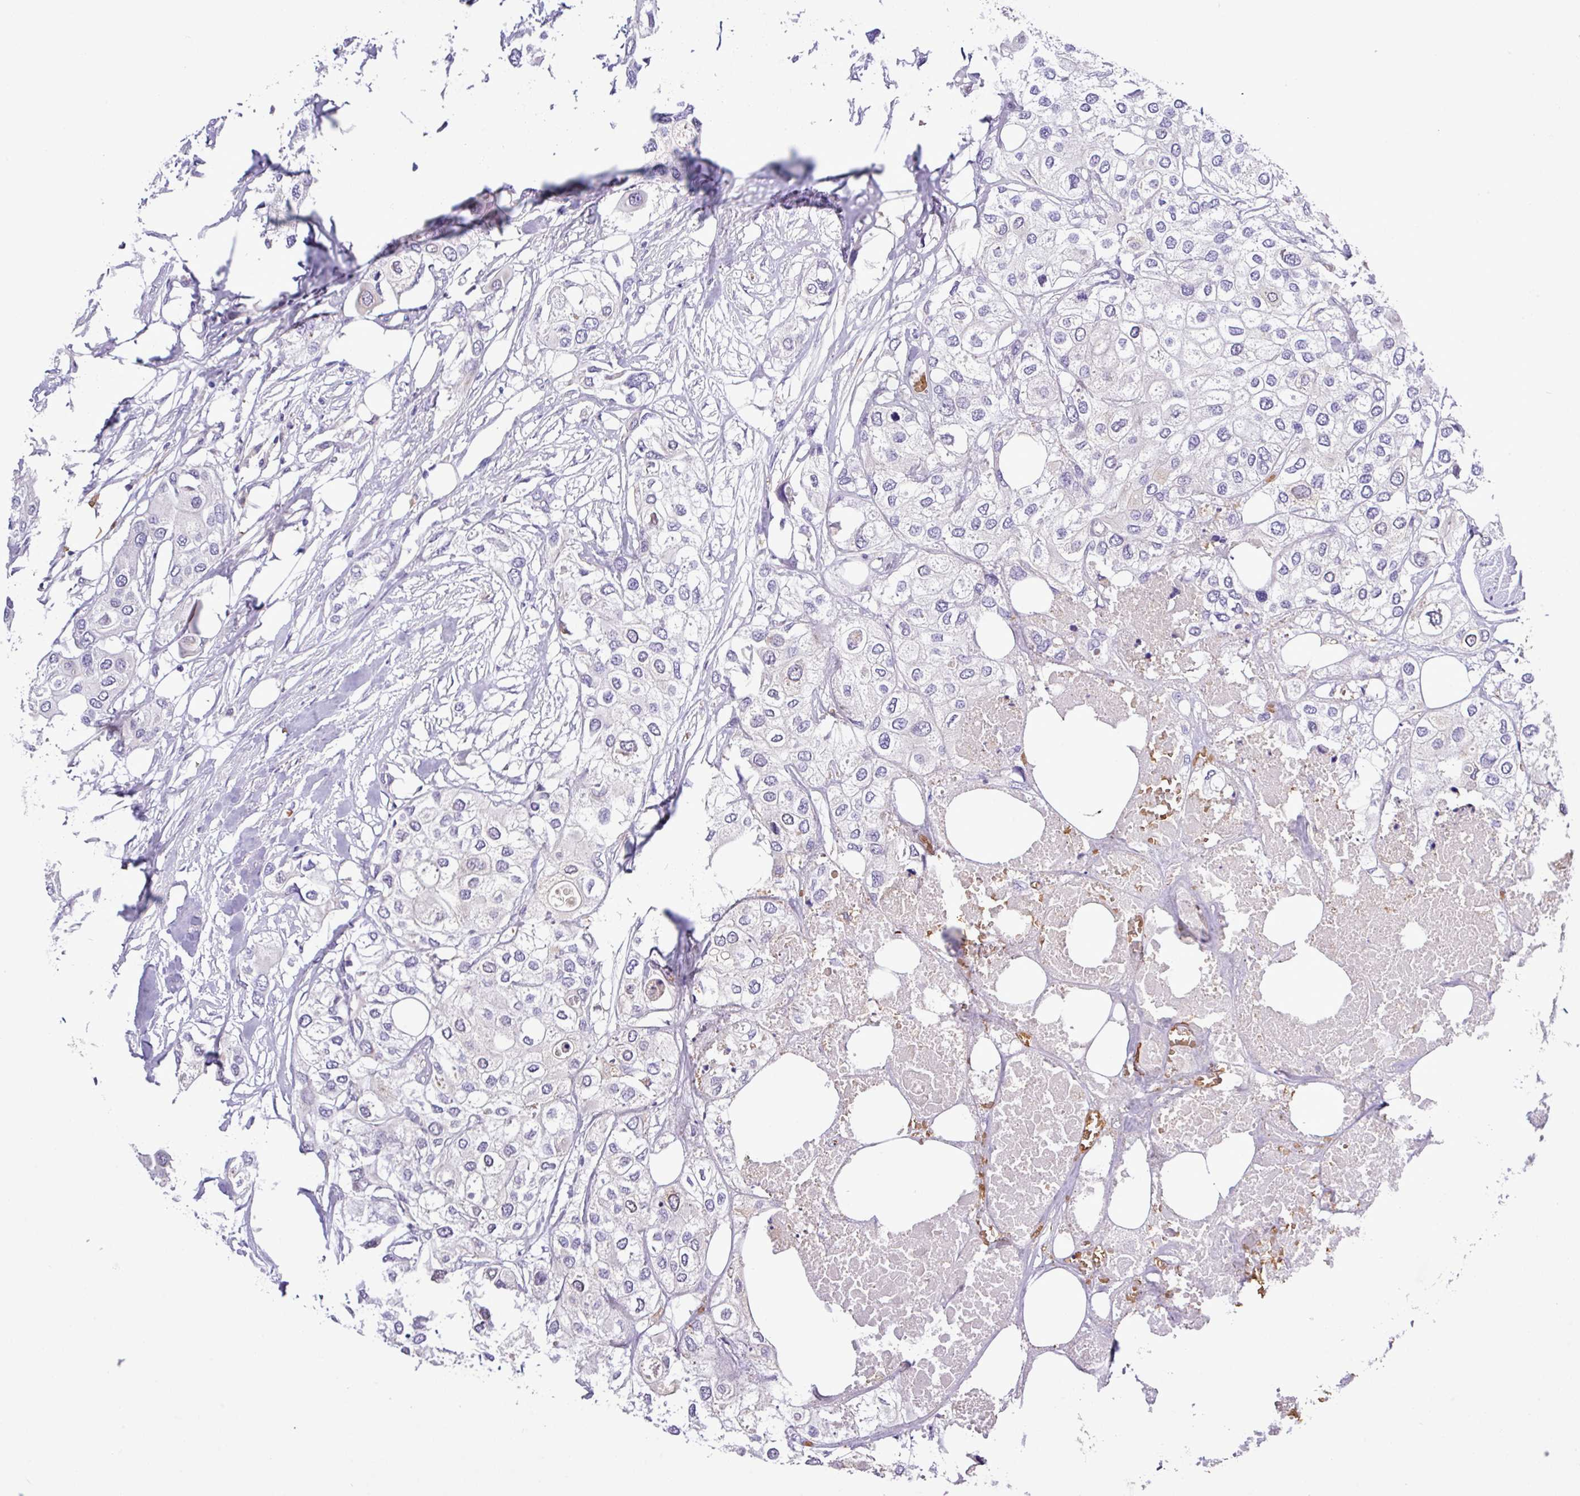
{"staining": {"intensity": "negative", "quantity": "none", "location": "none"}, "tissue": "urothelial cancer", "cell_type": "Tumor cells", "image_type": "cancer", "snomed": [{"axis": "morphology", "description": "Urothelial carcinoma, High grade"}, {"axis": "topography", "description": "Urinary bladder"}], "caption": "A photomicrograph of urothelial cancer stained for a protein shows no brown staining in tumor cells.", "gene": "MGAT4B", "patient": {"sex": "male", "age": 64}}